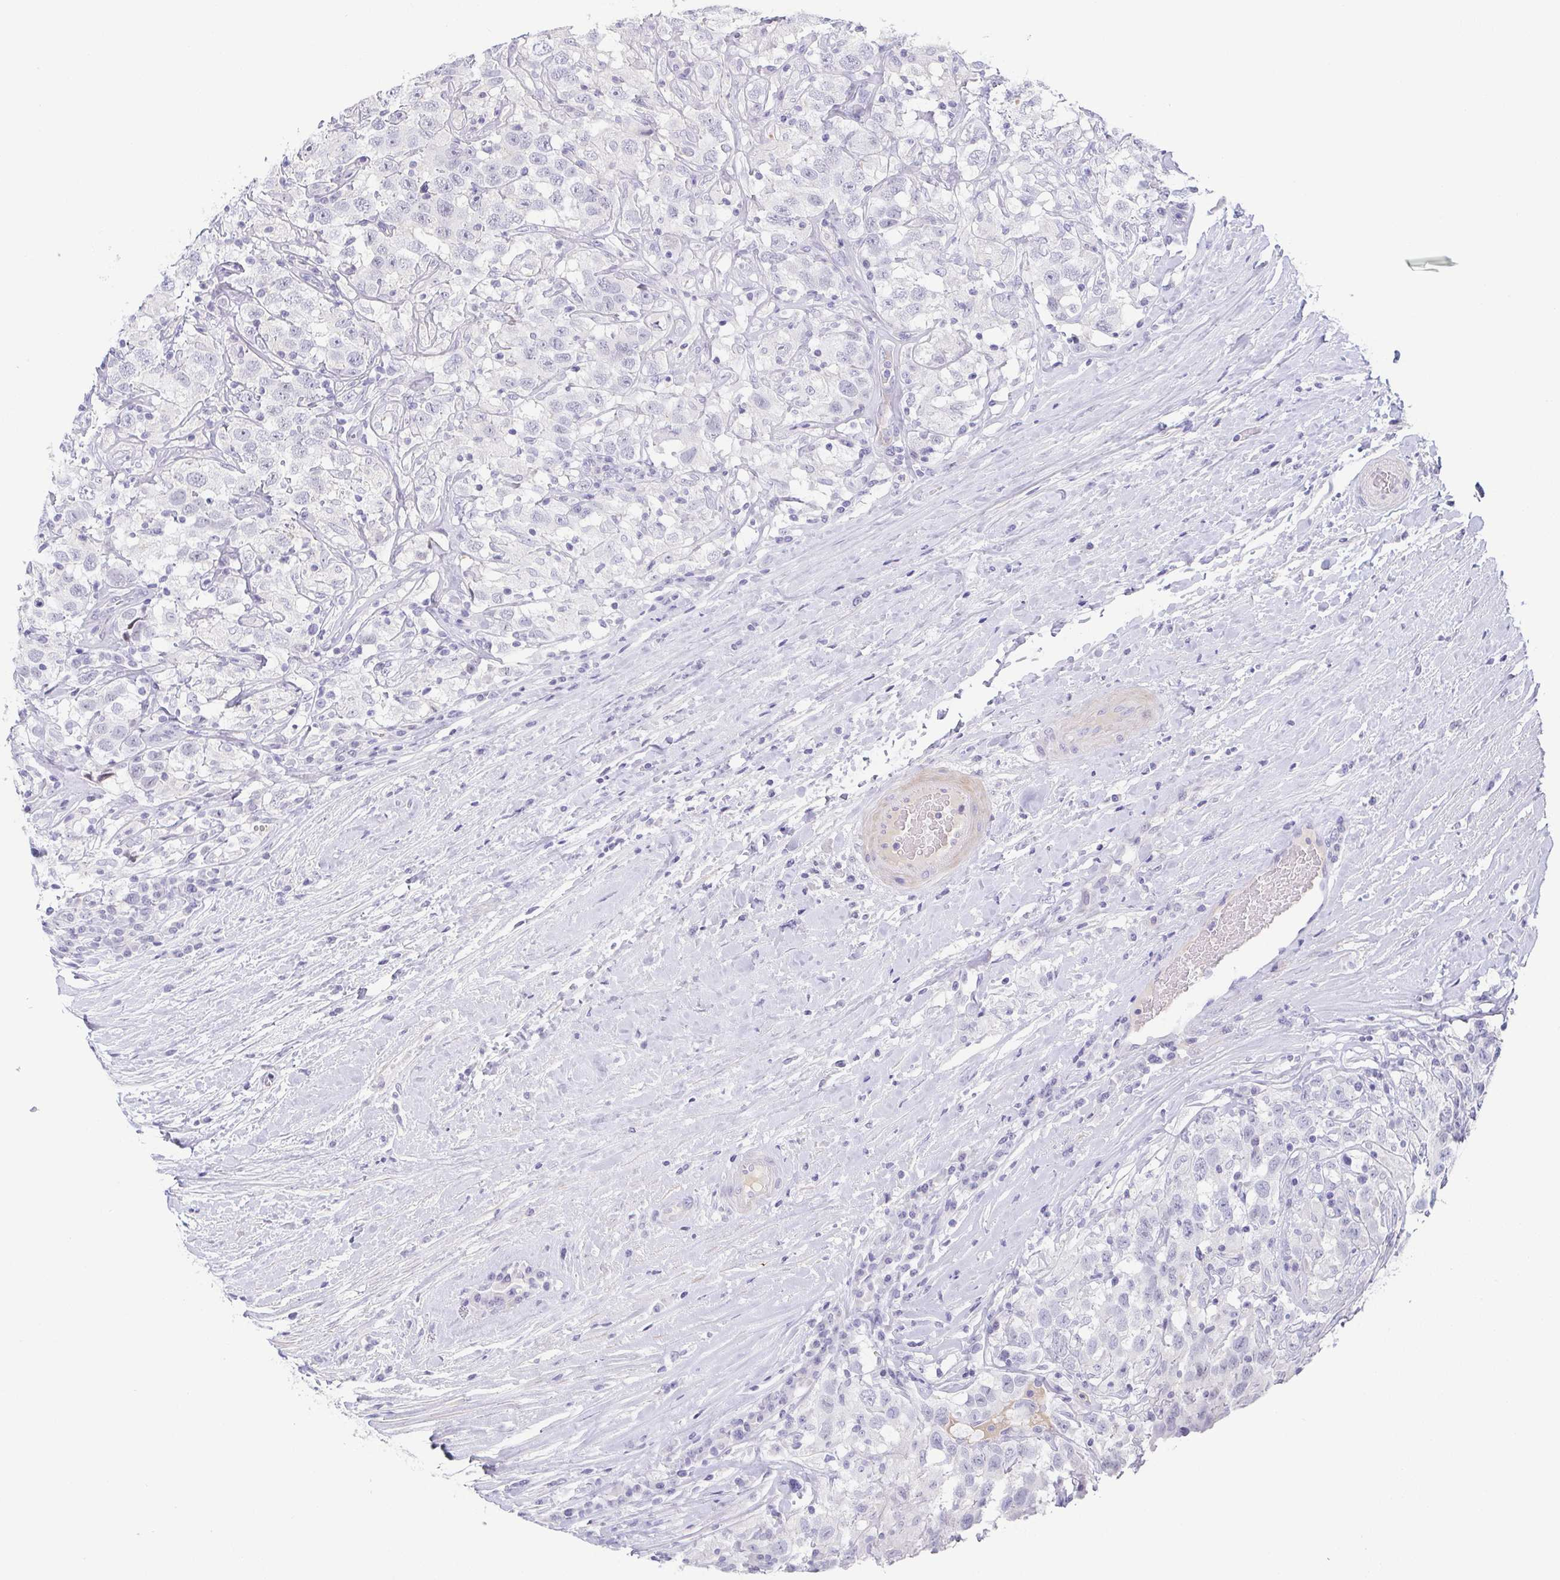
{"staining": {"intensity": "negative", "quantity": "none", "location": "none"}, "tissue": "testis cancer", "cell_type": "Tumor cells", "image_type": "cancer", "snomed": [{"axis": "morphology", "description": "Seminoma, NOS"}, {"axis": "topography", "description": "Testis"}], "caption": "Immunohistochemistry photomicrograph of testis cancer stained for a protein (brown), which demonstrates no staining in tumor cells. (DAB (3,3'-diaminobenzidine) immunohistochemistry (IHC), high magnification).", "gene": "RHOV", "patient": {"sex": "male", "age": 41}}